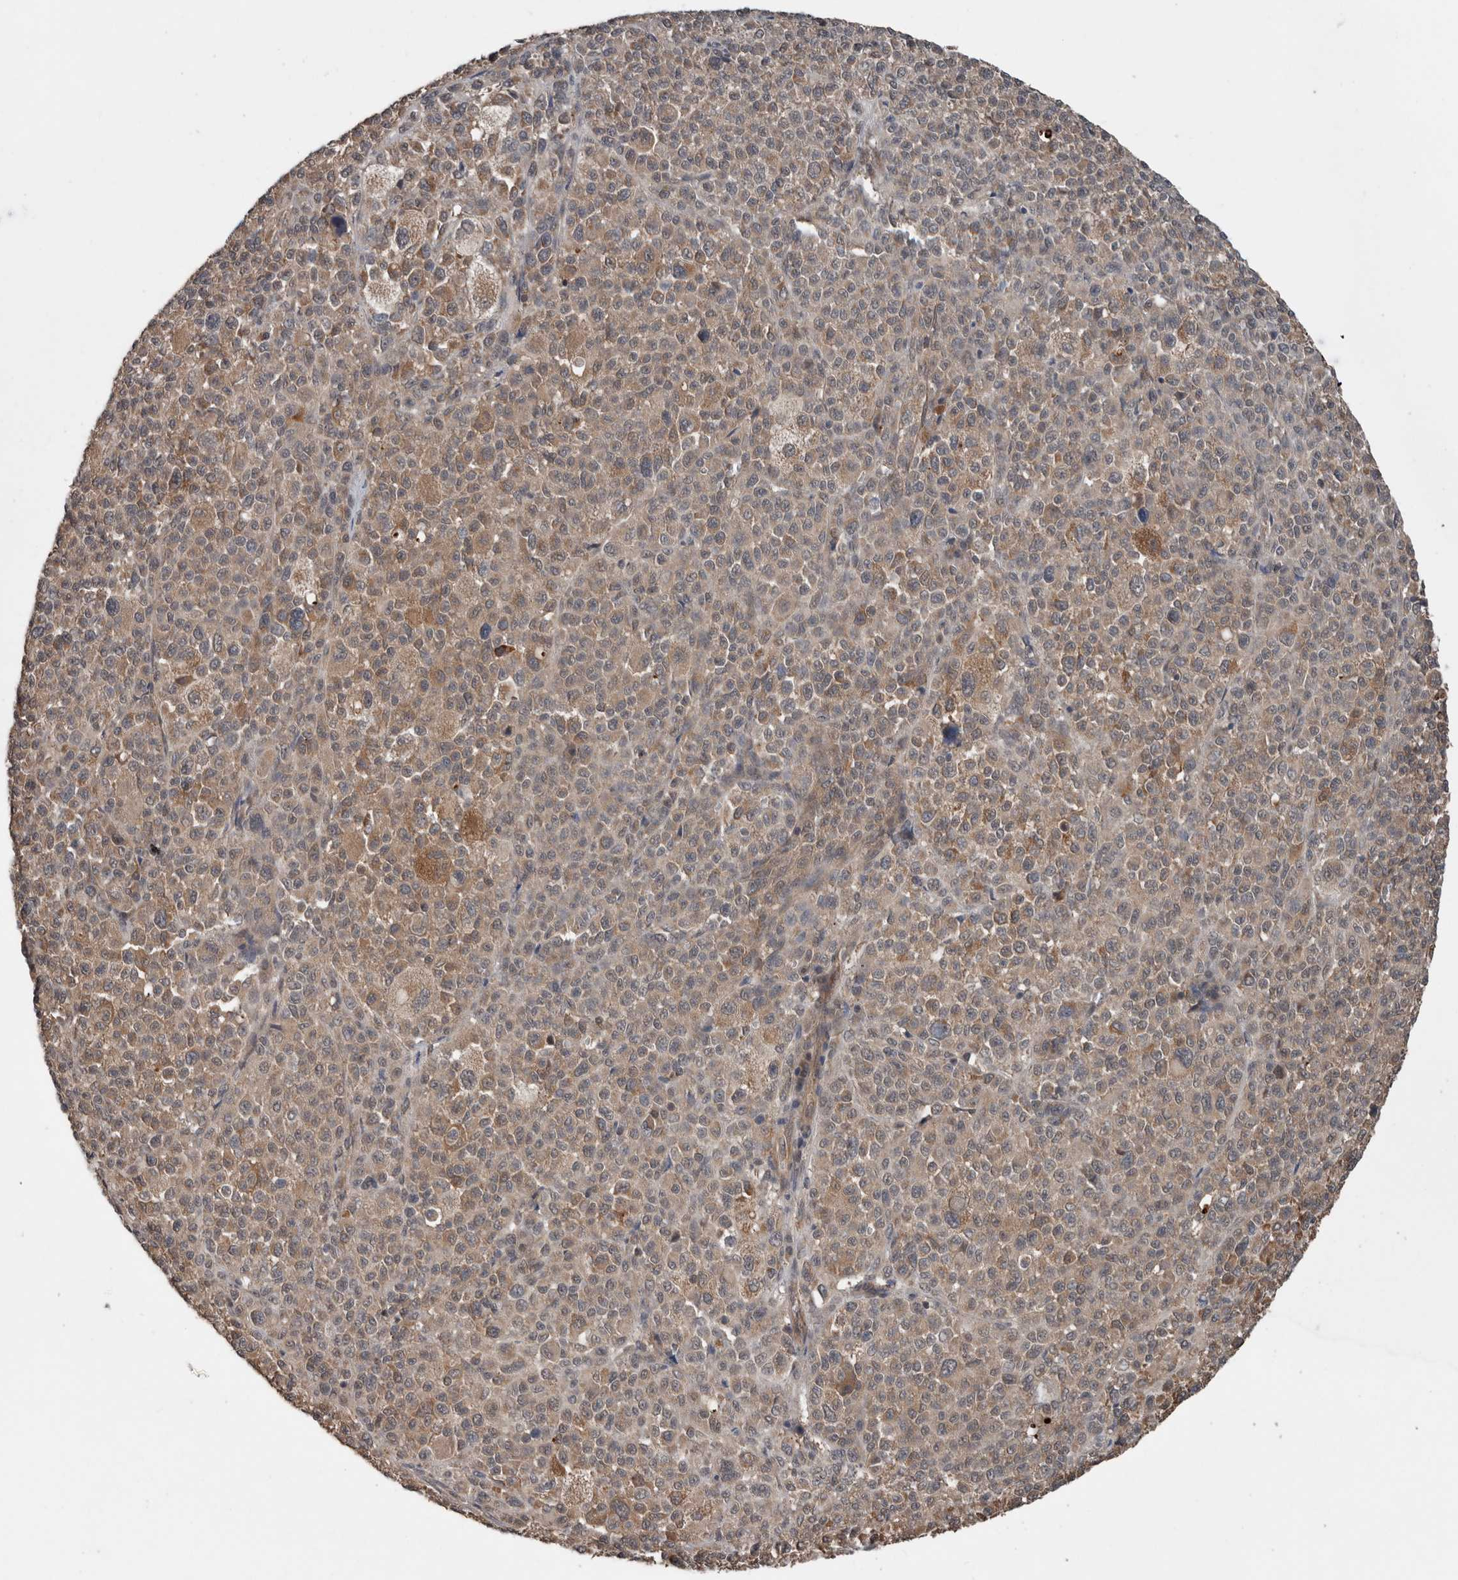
{"staining": {"intensity": "weak", "quantity": "25%-75%", "location": "cytoplasmic/membranous"}, "tissue": "melanoma", "cell_type": "Tumor cells", "image_type": "cancer", "snomed": [{"axis": "morphology", "description": "Malignant melanoma, Metastatic site"}, {"axis": "topography", "description": "Skin"}], "caption": "Protein staining of melanoma tissue exhibits weak cytoplasmic/membranous positivity in about 25%-75% of tumor cells. The staining is performed using DAB (3,3'-diaminobenzidine) brown chromogen to label protein expression. The nuclei are counter-stained blue using hematoxylin.", "gene": "RIOK3", "patient": {"sex": "female", "age": 74}}